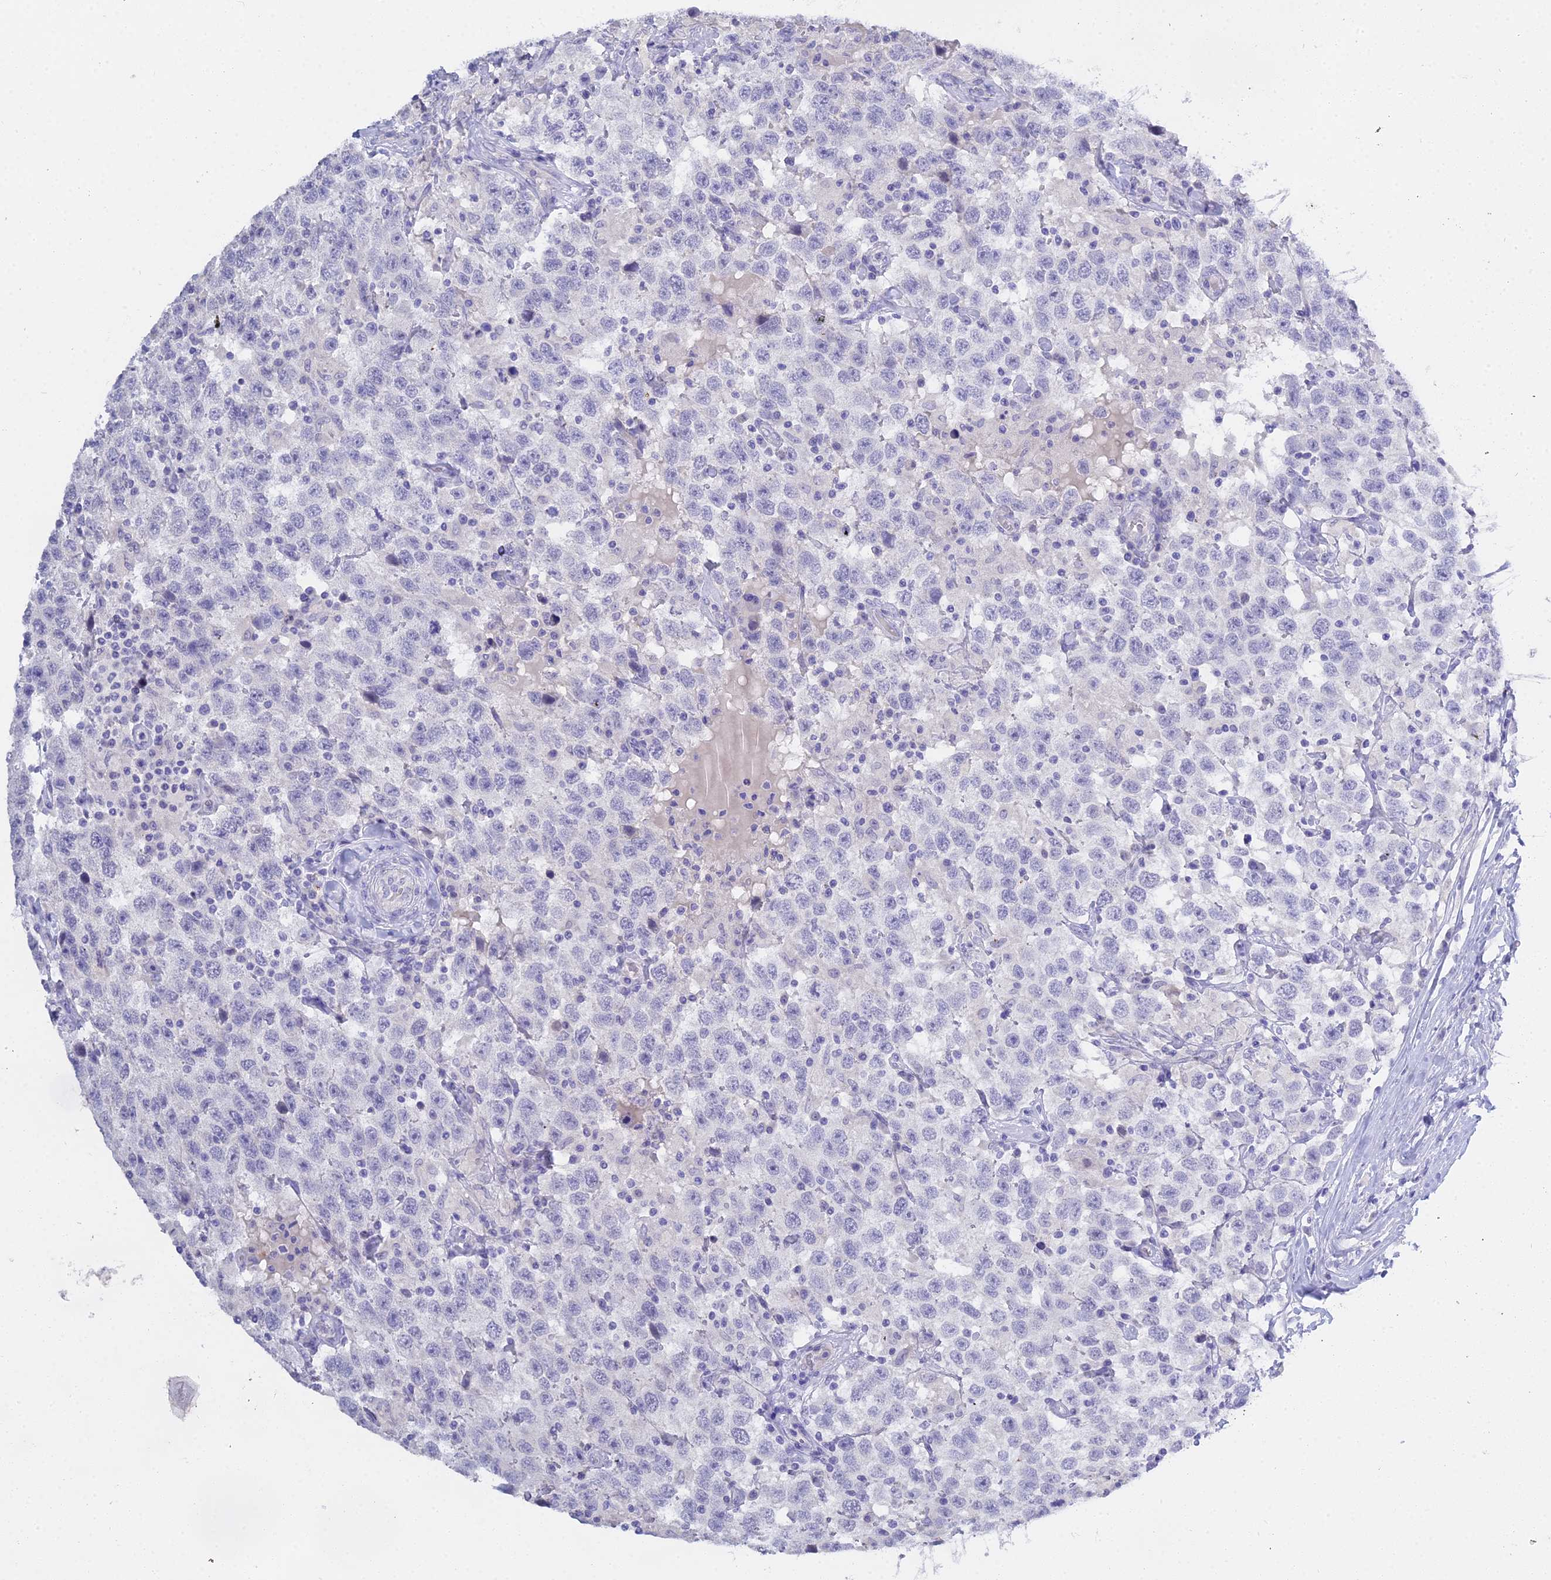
{"staining": {"intensity": "negative", "quantity": "none", "location": "none"}, "tissue": "testis cancer", "cell_type": "Tumor cells", "image_type": "cancer", "snomed": [{"axis": "morphology", "description": "Seminoma, NOS"}, {"axis": "topography", "description": "Testis"}], "caption": "Protein analysis of testis cancer (seminoma) shows no significant positivity in tumor cells.", "gene": "S100A7", "patient": {"sex": "male", "age": 41}}